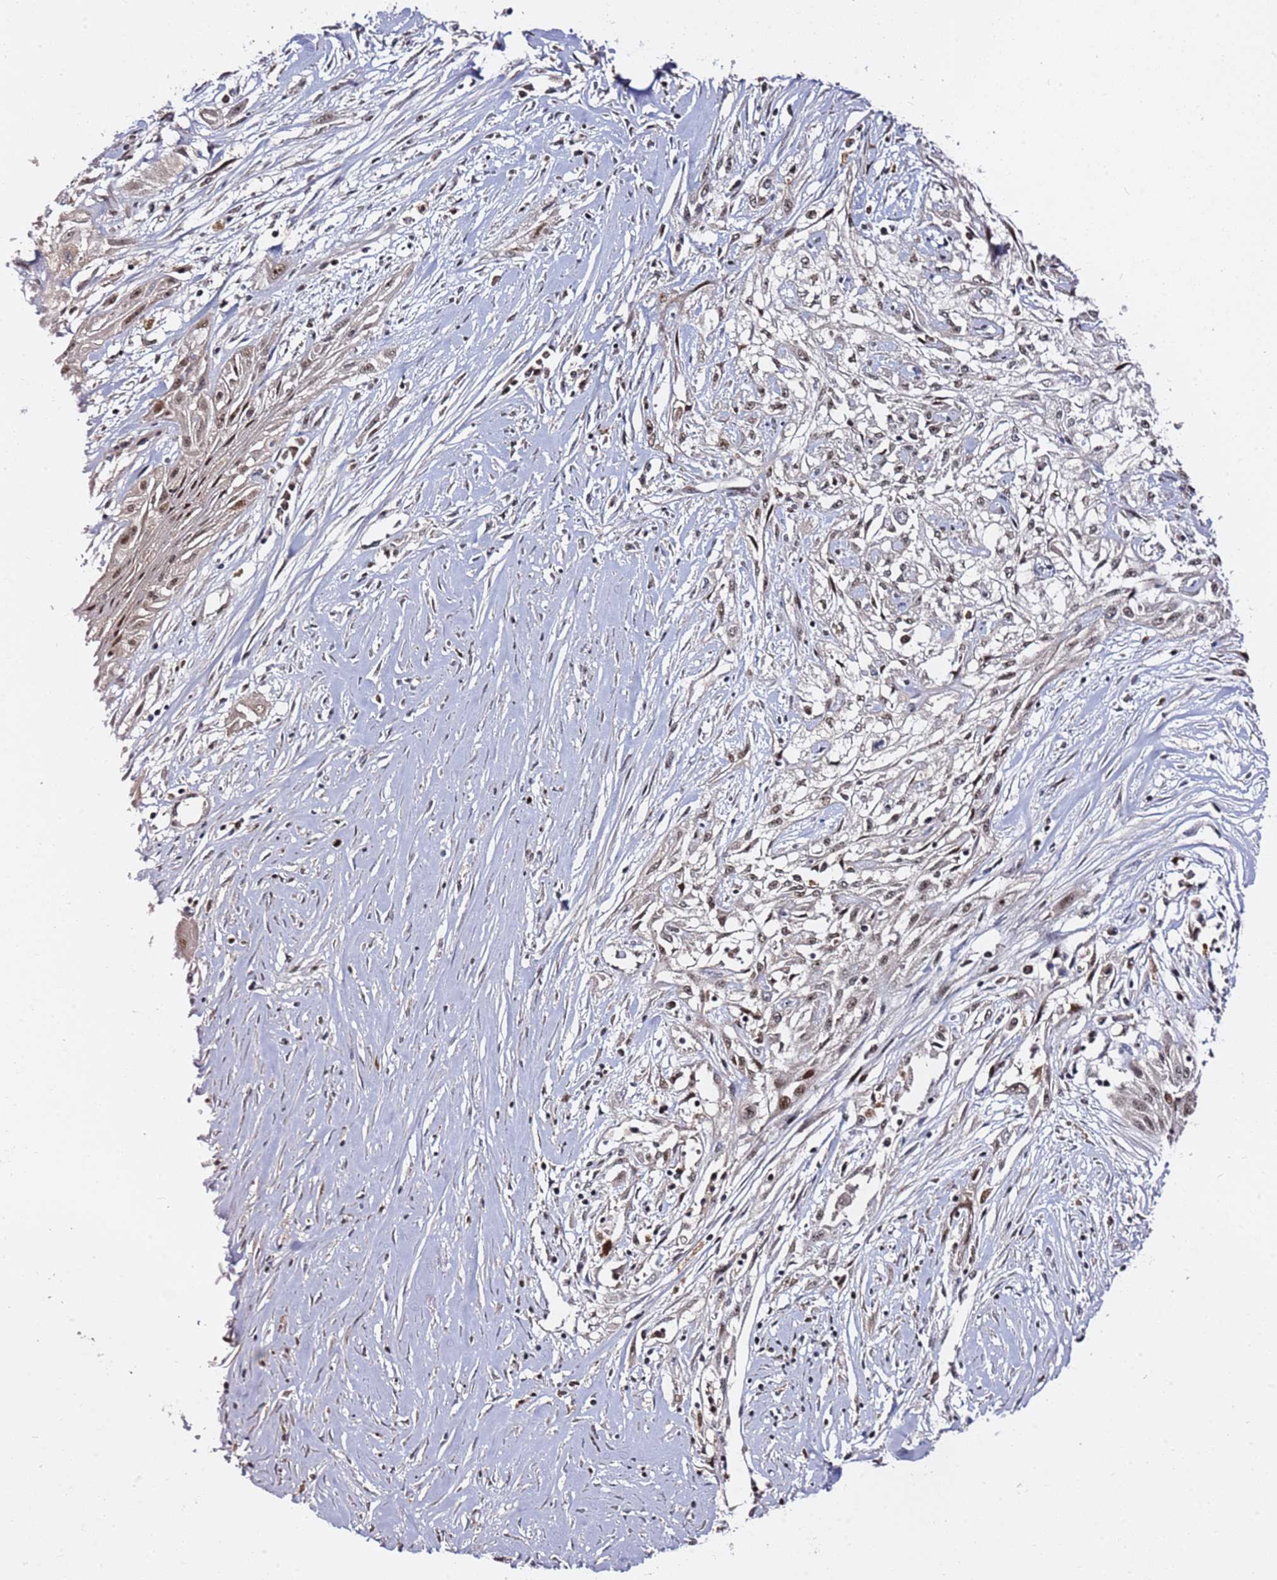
{"staining": {"intensity": "weak", "quantity": ">75%", "location": "nuclear"}, "tissue": "skin cancer", "cell_type": "Tumor cells", "image_type": "cancer", "snomed": [{"axis": "morphology", "description": "Squamous cell carcinoma, NOS"}, {"axis": "morphology", "description": "Squamous cell carcinoma, metastatic, NOS"}, {"axis": "topography", "description": "Skin"}, {"axis": "topography", "description": "Lymph node"}], "caption": "Immunohistochemical staining of human skin cancer (squamous cell carcinoma) demonstrates low levels of weak nuclear expression in approximately >75% of tumor cells. (DAB (3,3'-diaminobenzidine) IHC with brightfield microscopy, high magnification).", "gene": "FCF1", "patient": {"sex": "male", "age": 75}}